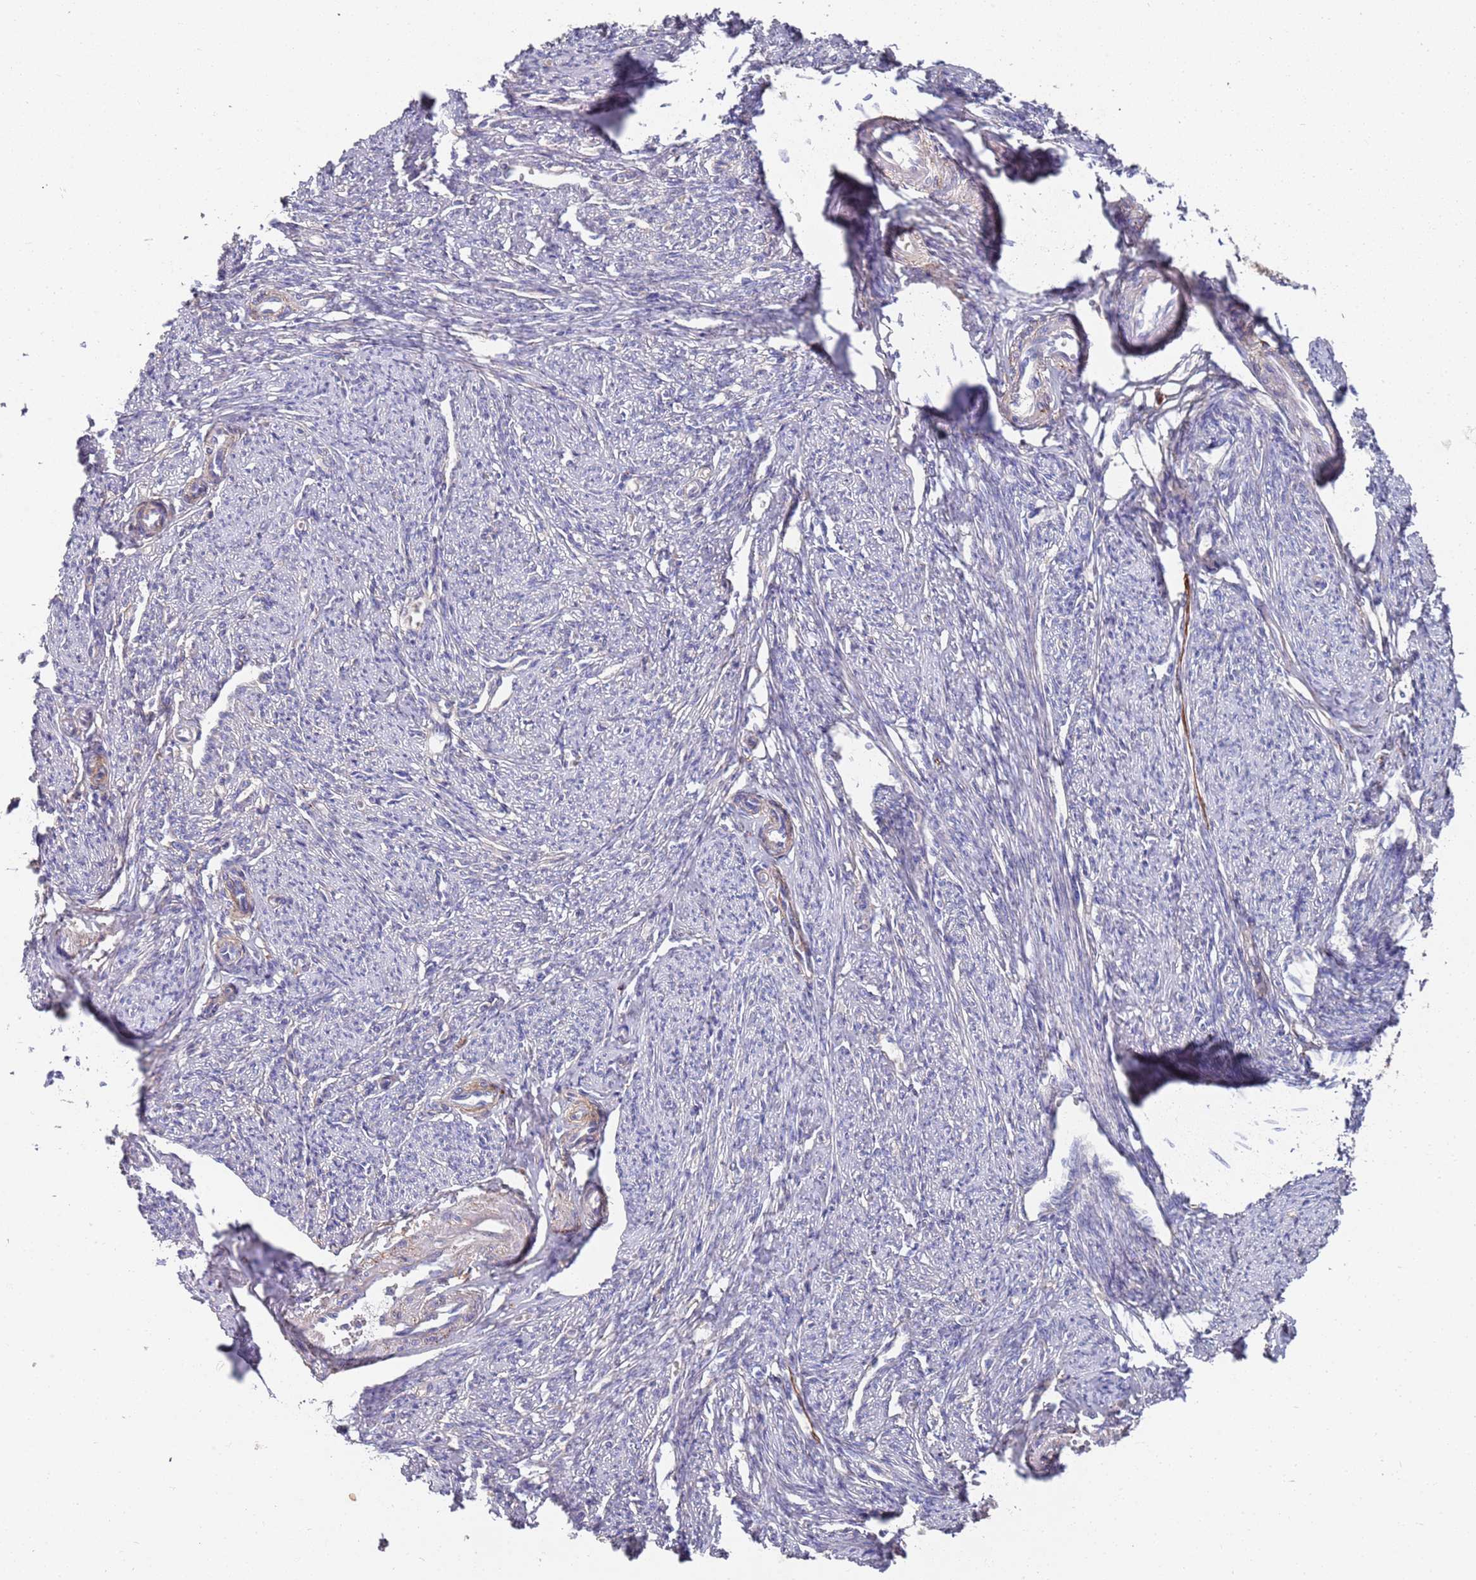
{"staining": {"intensity": "weak", "quantity": "25%-75%", "location": "cytoplasmic/membranous"}, "tissue": "smooth muscle", "cell_type": "Smooth muscle cells", "image_type": "normal", "snomed": [{"axis": "morphology", "description": "Normal tissue, NOS"}, {"axis": "topography", "description": "Smooth muscle"}, {"axis": "topography", "description": "Uterus"}], "caption": "Immunohistochemistry (IHC) histopathology image of normal smooth muscle stained for a protein (brown), which shows low levels of weak cytoplasmic/membranous positivity in about 25%-75% of smooth muscle cells.", "gene": "ANK2", "patient": {"sex": "female", "age": 59}}